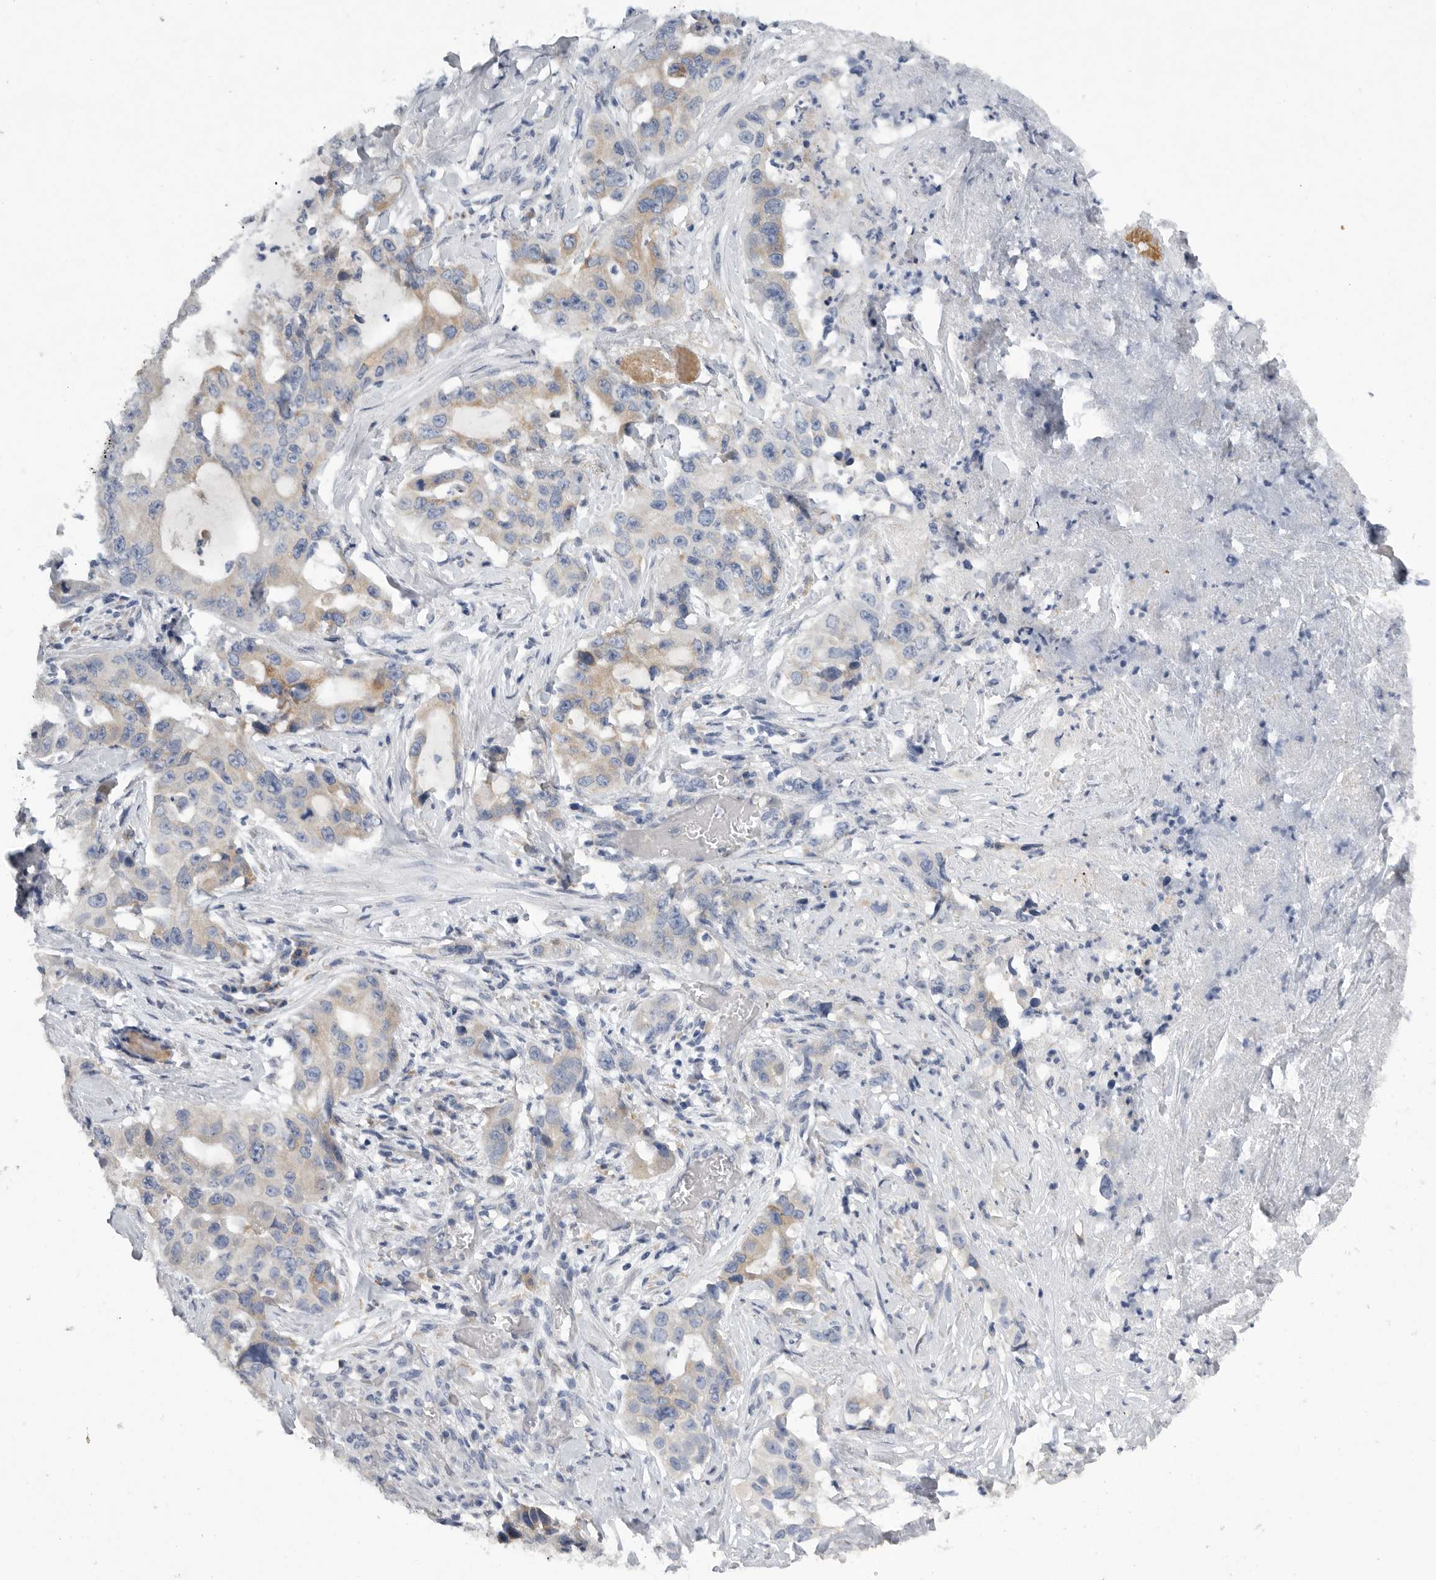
{"staining": {"intensity": "moderate", "quantity": "25%-75%", "location": "cytoplasmic/membranous"}, "tissue": "lung cancer", "cell_type": "Tumor cells", "image_type": "cancer", "snomed": [{"axis": "morphology", "description": "Adenocarcinoma, NOS"}, {"axis": "topography", "description": "Lung"}], "caption": "An image showing moderate cytoplasmic/membranous expression in approximately 25%-75% of tumor cells in lung adenocarcinoma, as visualized by brown immunohistochemical staining.", "gene": "EDEM3", "patient": {"sex": "female", "age": 51}}